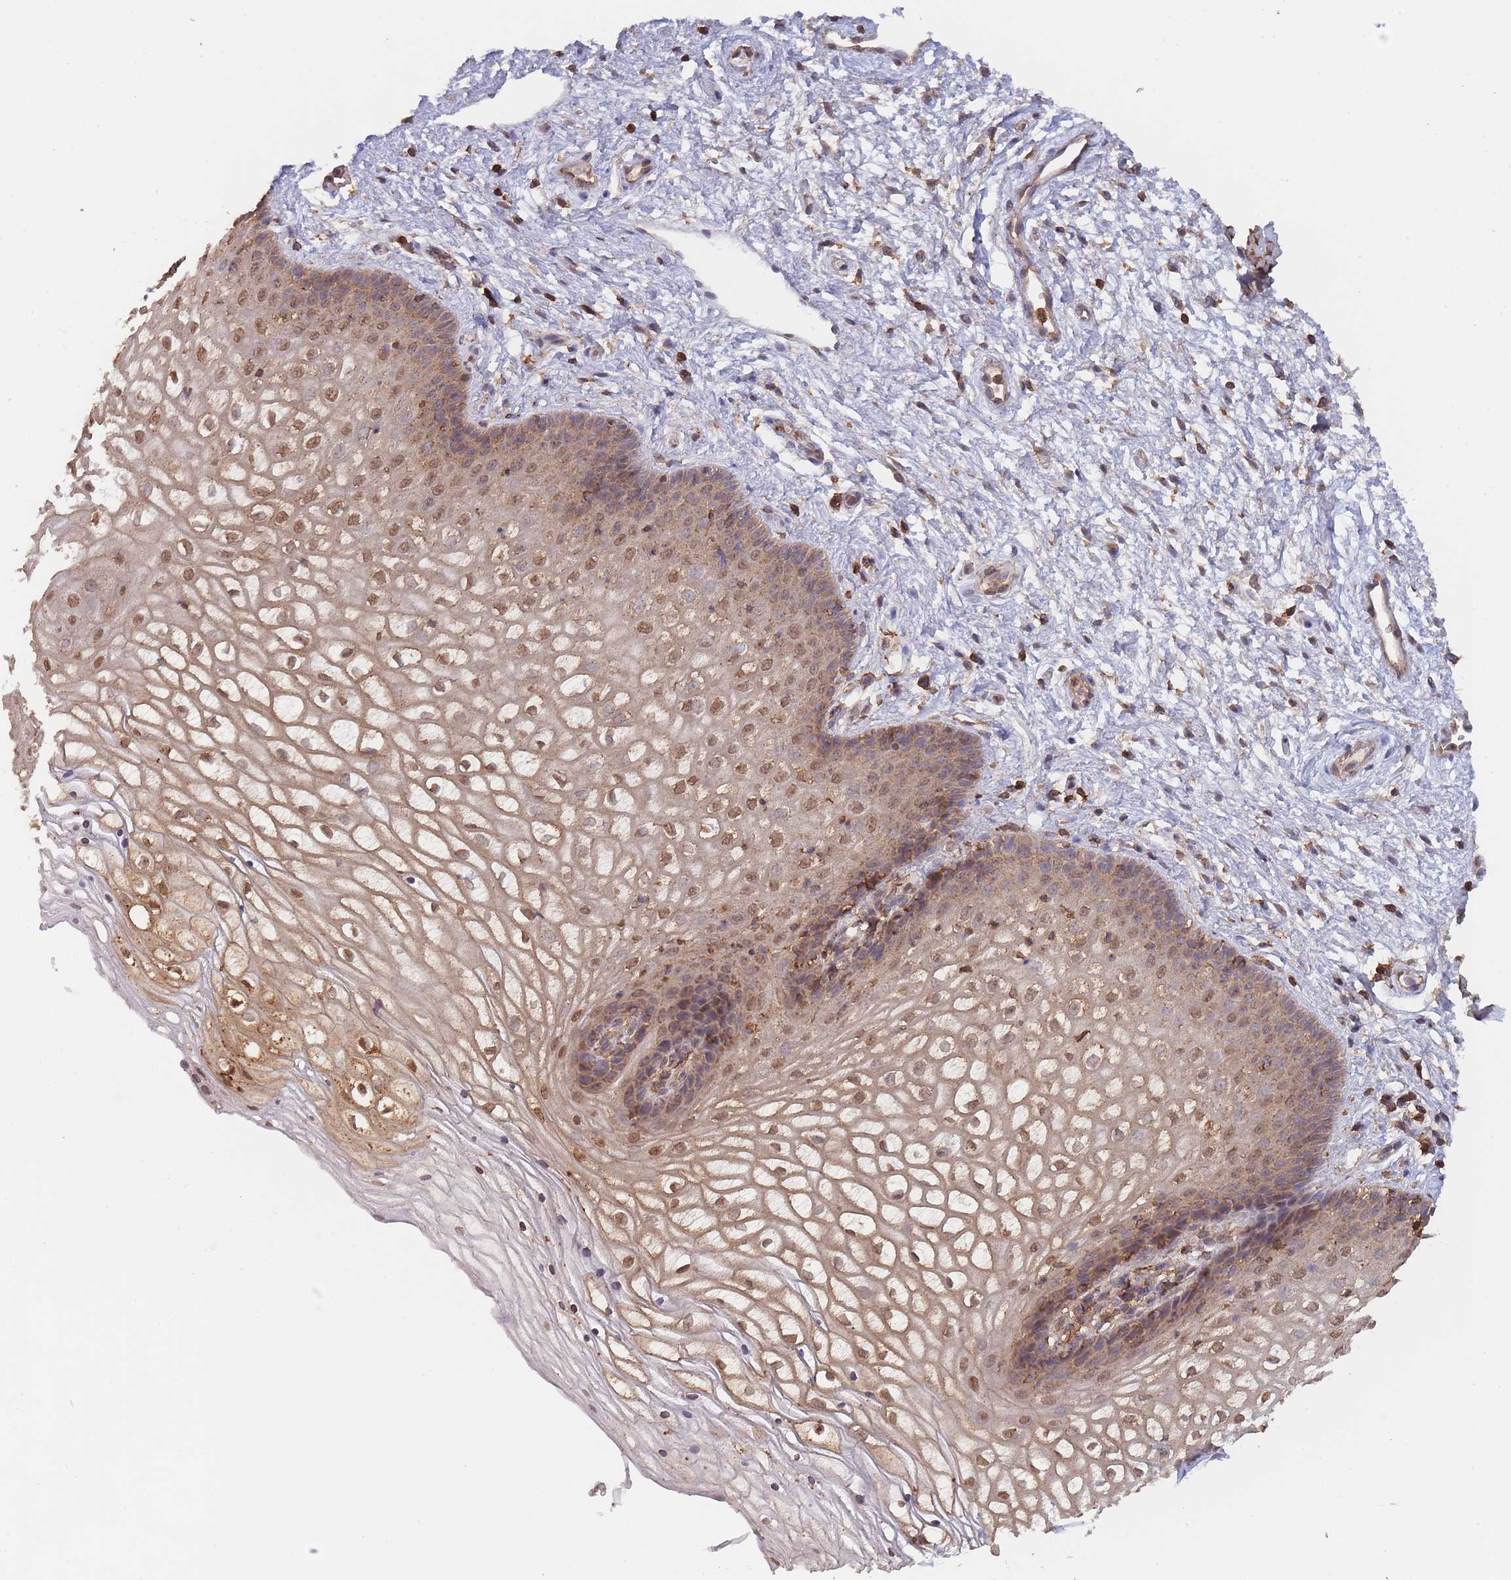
{"staining": {"intensity": "moderate", "quantity": "25%-75%", "location": "cytoplasmic/membranous,nuclear"}, "tissue": "vagina", "cell_type": "Squamous epithelial cells", "image_type": "normal", "snomed": [{"axis": "morphology", "description": "Normal tissue, NOS"}, {"axis": "topography", "description": "Vagina"}], "caption": "Protein expression analysis of unremarkable vagina exhibits moderate cytoplasmic/membranous,nuclear expression in approximately 25%-75% of squamous epithelial cells. (DAB IHC, brown staining for protein, blue staining for nuclei).", "gene": "METRN", "patient": {"sex": "female", "age": 34}}